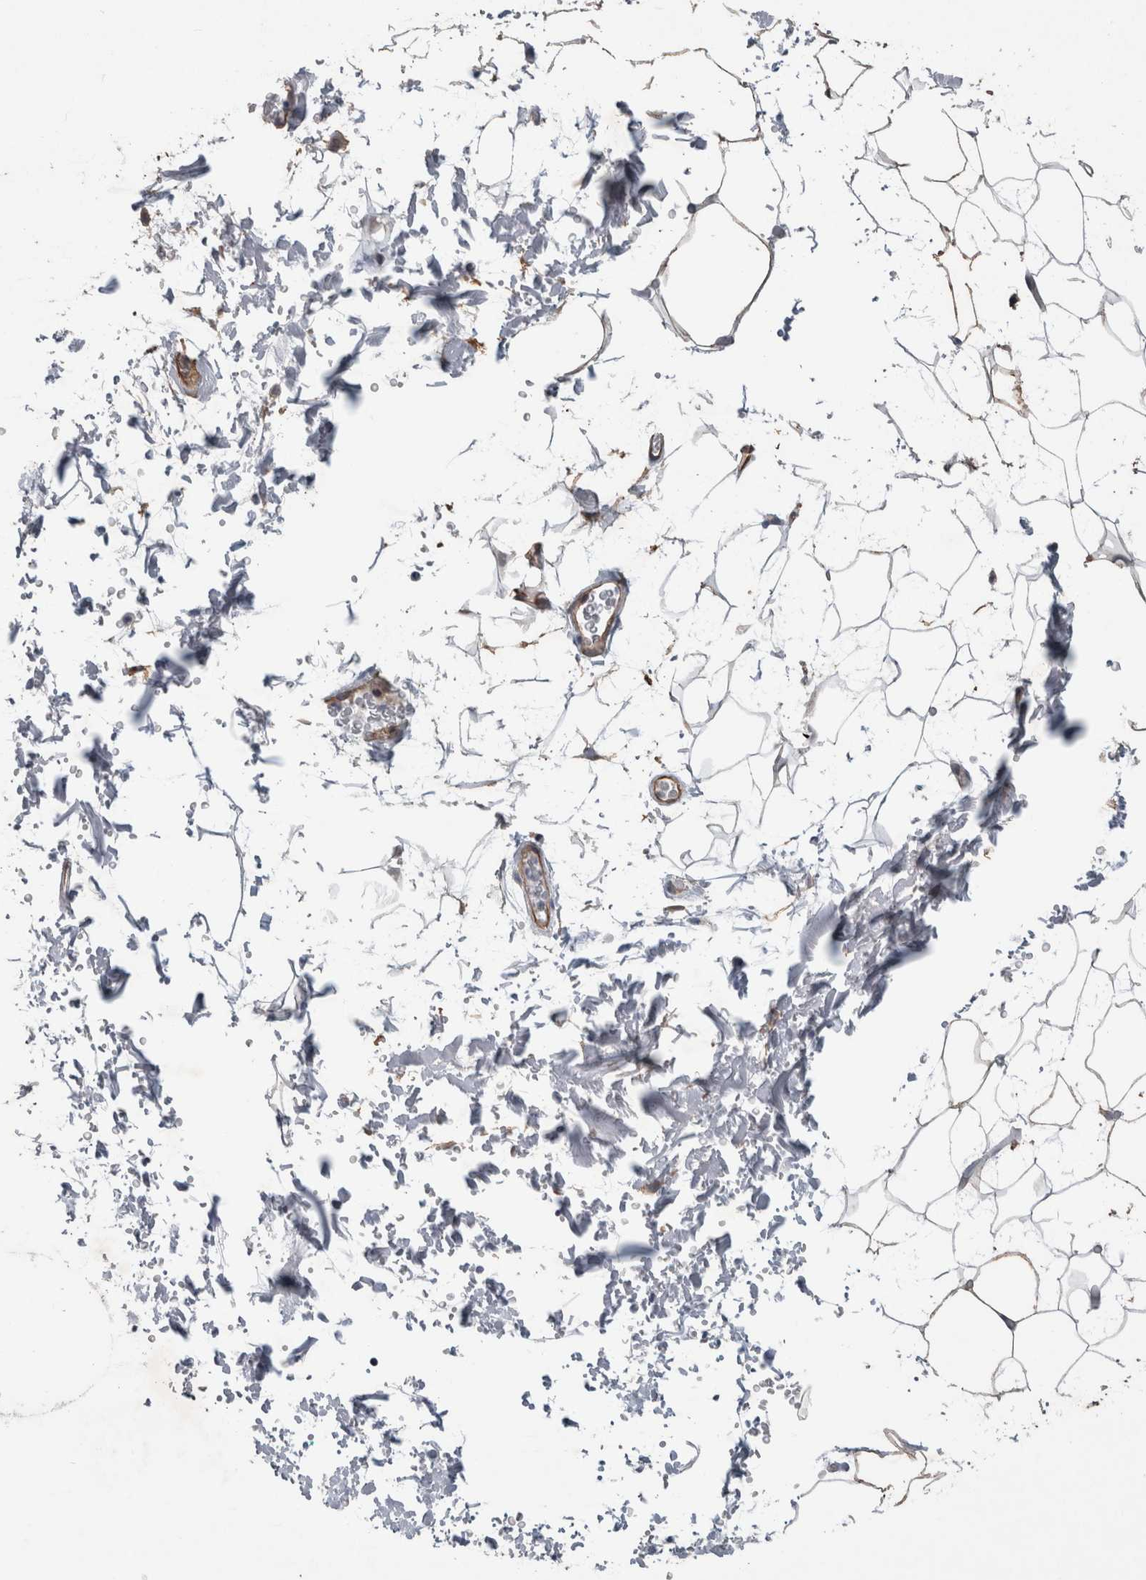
{"staining": {"intensity": "negative", "quantity": "none", "location": "none"}, "tissue": "adipose tissue", "cell_type": "Adipocytes", "image_type": "normal", "snomed": [{"axis": "morphology", "description": "Normal tissue, NOS"}, {"axis": "topography", "description": "Soft tissue"}], "caption": "Immunohistochemistry (IHC) image of benign adipose tissue: human adipose tissue stained with DAB reveals no significant protein staining in adipocytes. (DAB immunohistochemistry, high magnification).", "gene": "BCAM", "patient": {"sex": "male", "age": 72}}